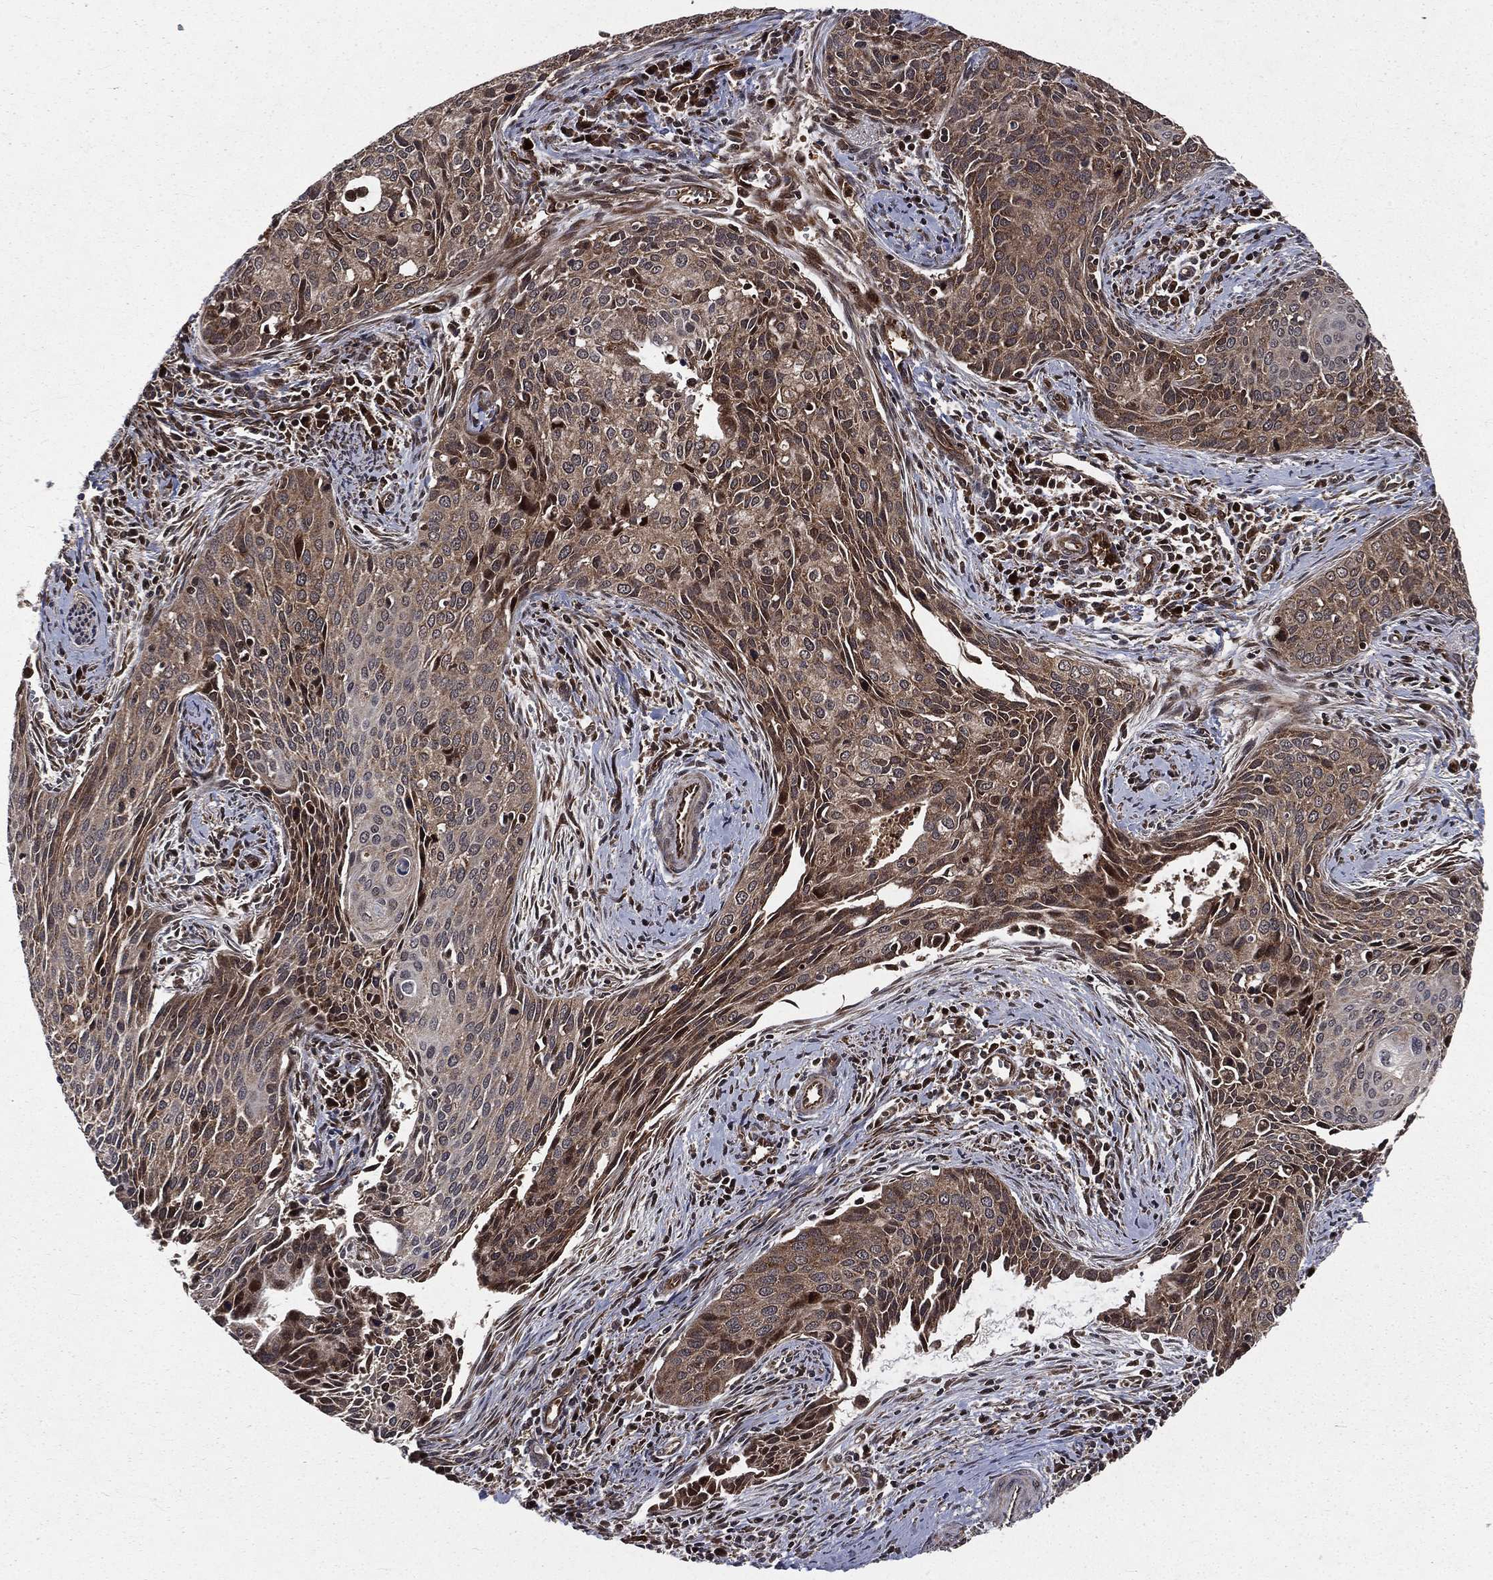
{"staining": {"intensity": "weak", "quantity": "25%-75%", "location": "cytoplasmic/membranous"}, "tissue": "cervical cancer", "cell_type": "Tumor cells", "image_type": "cancer", "snomed": [{"axis": "morphology", "description": "Squamous cell carcinoma, NOS"}, {"axis": "topography", "description": "Cervix"}], "caption": "Squamous cell carcinoma (cervical) tissue reveals weak cytoplasmic/membranous positivity in approximately 25%-75% of tumor cells, visualized by immunohistochemistry.", "gene": "LENG8", "patient": {"sex": "female", "age": 29}}